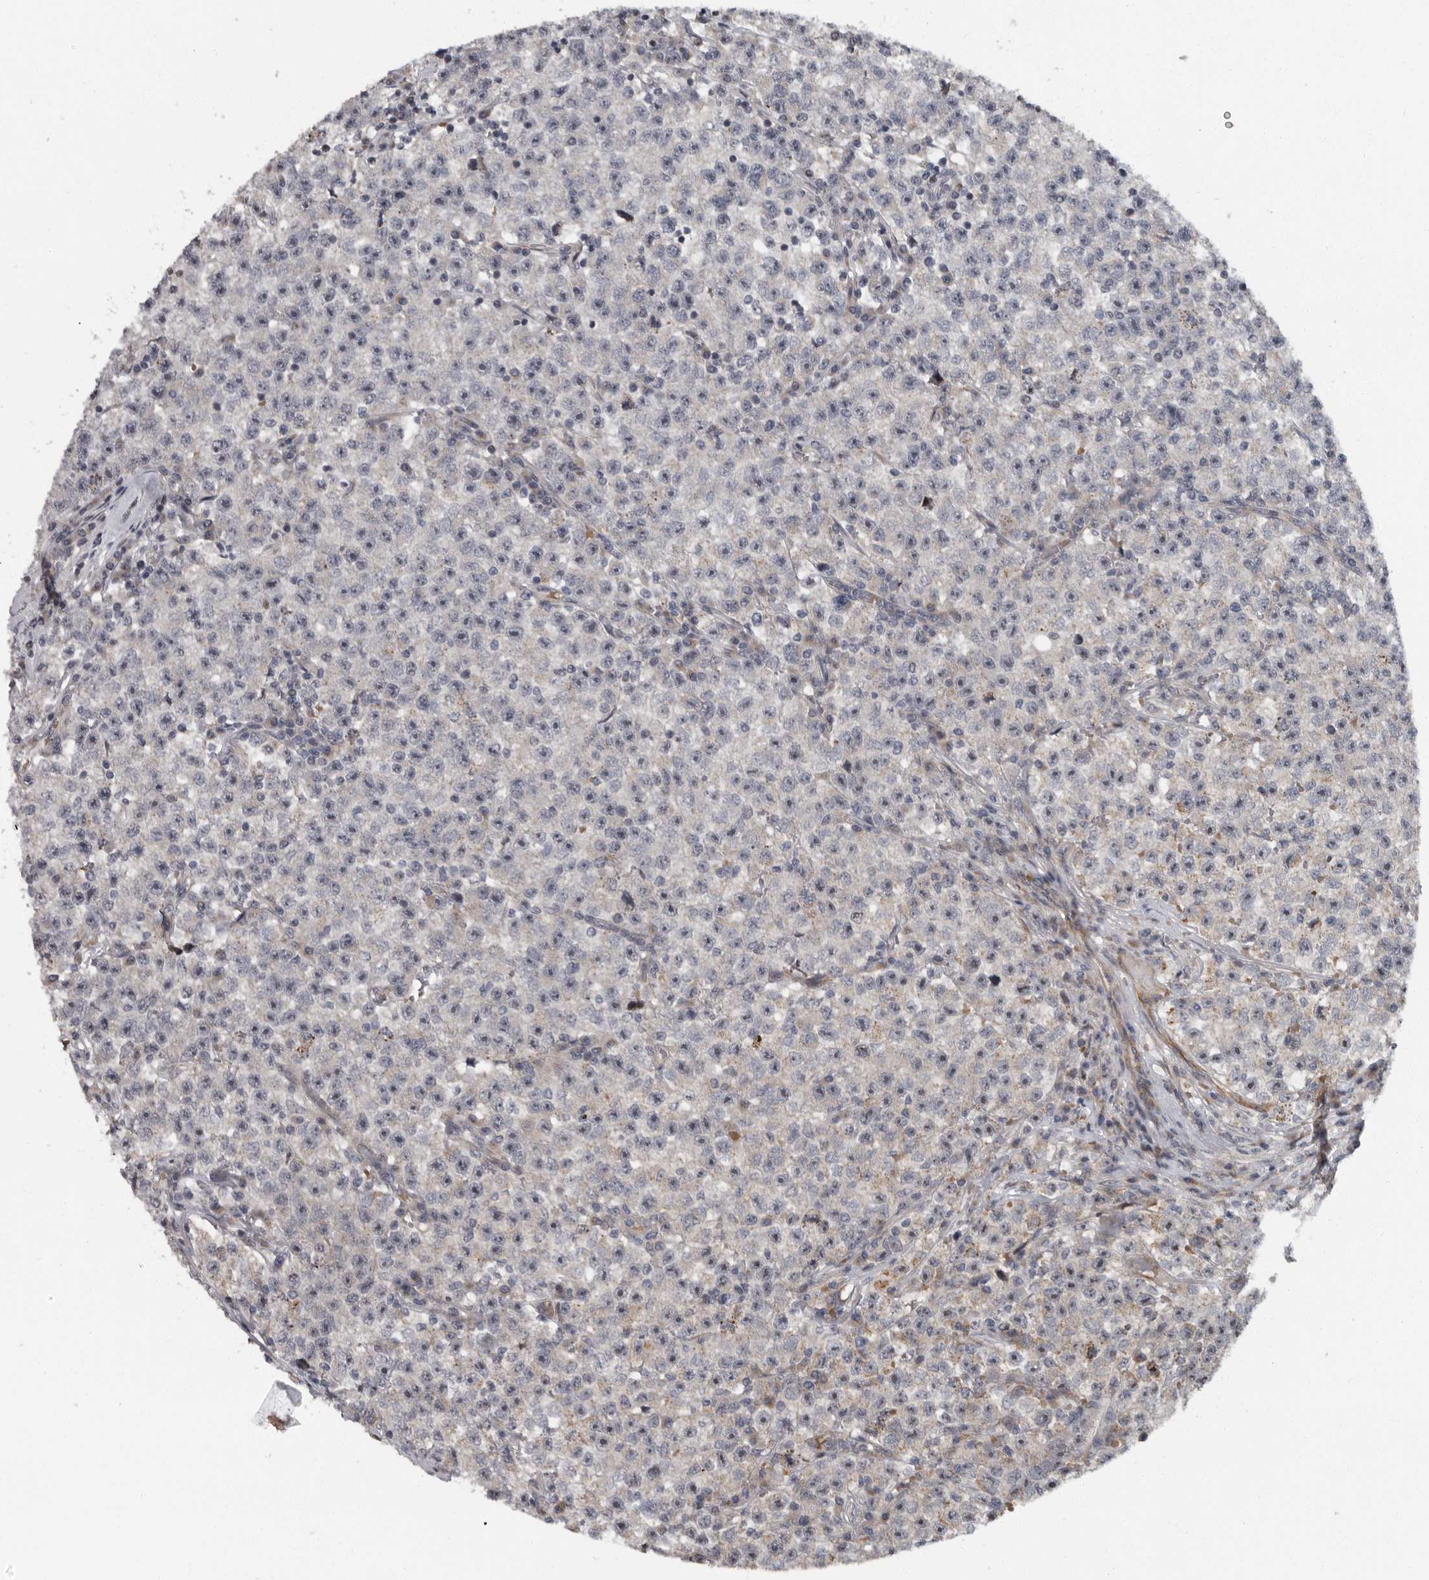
{"staining": {"intensity": "negative", "quantity": "none", "location": "none"}, "tissue": "testis cancer", "cell_type": "Tumor cells", "image_type": "cancer", "snomed": [{"axis": "morphology", "description": "Seminoma, NOS"}, {"axis": "topography", "description": "Testis"}], "caption": "This is a histopathology image of immunohistochemistry (IHC) staining of testis cancer, which shows no expression in tumor cells.", "gene": "PDCD11", "patient": {"sex": "male", "age": 22}}